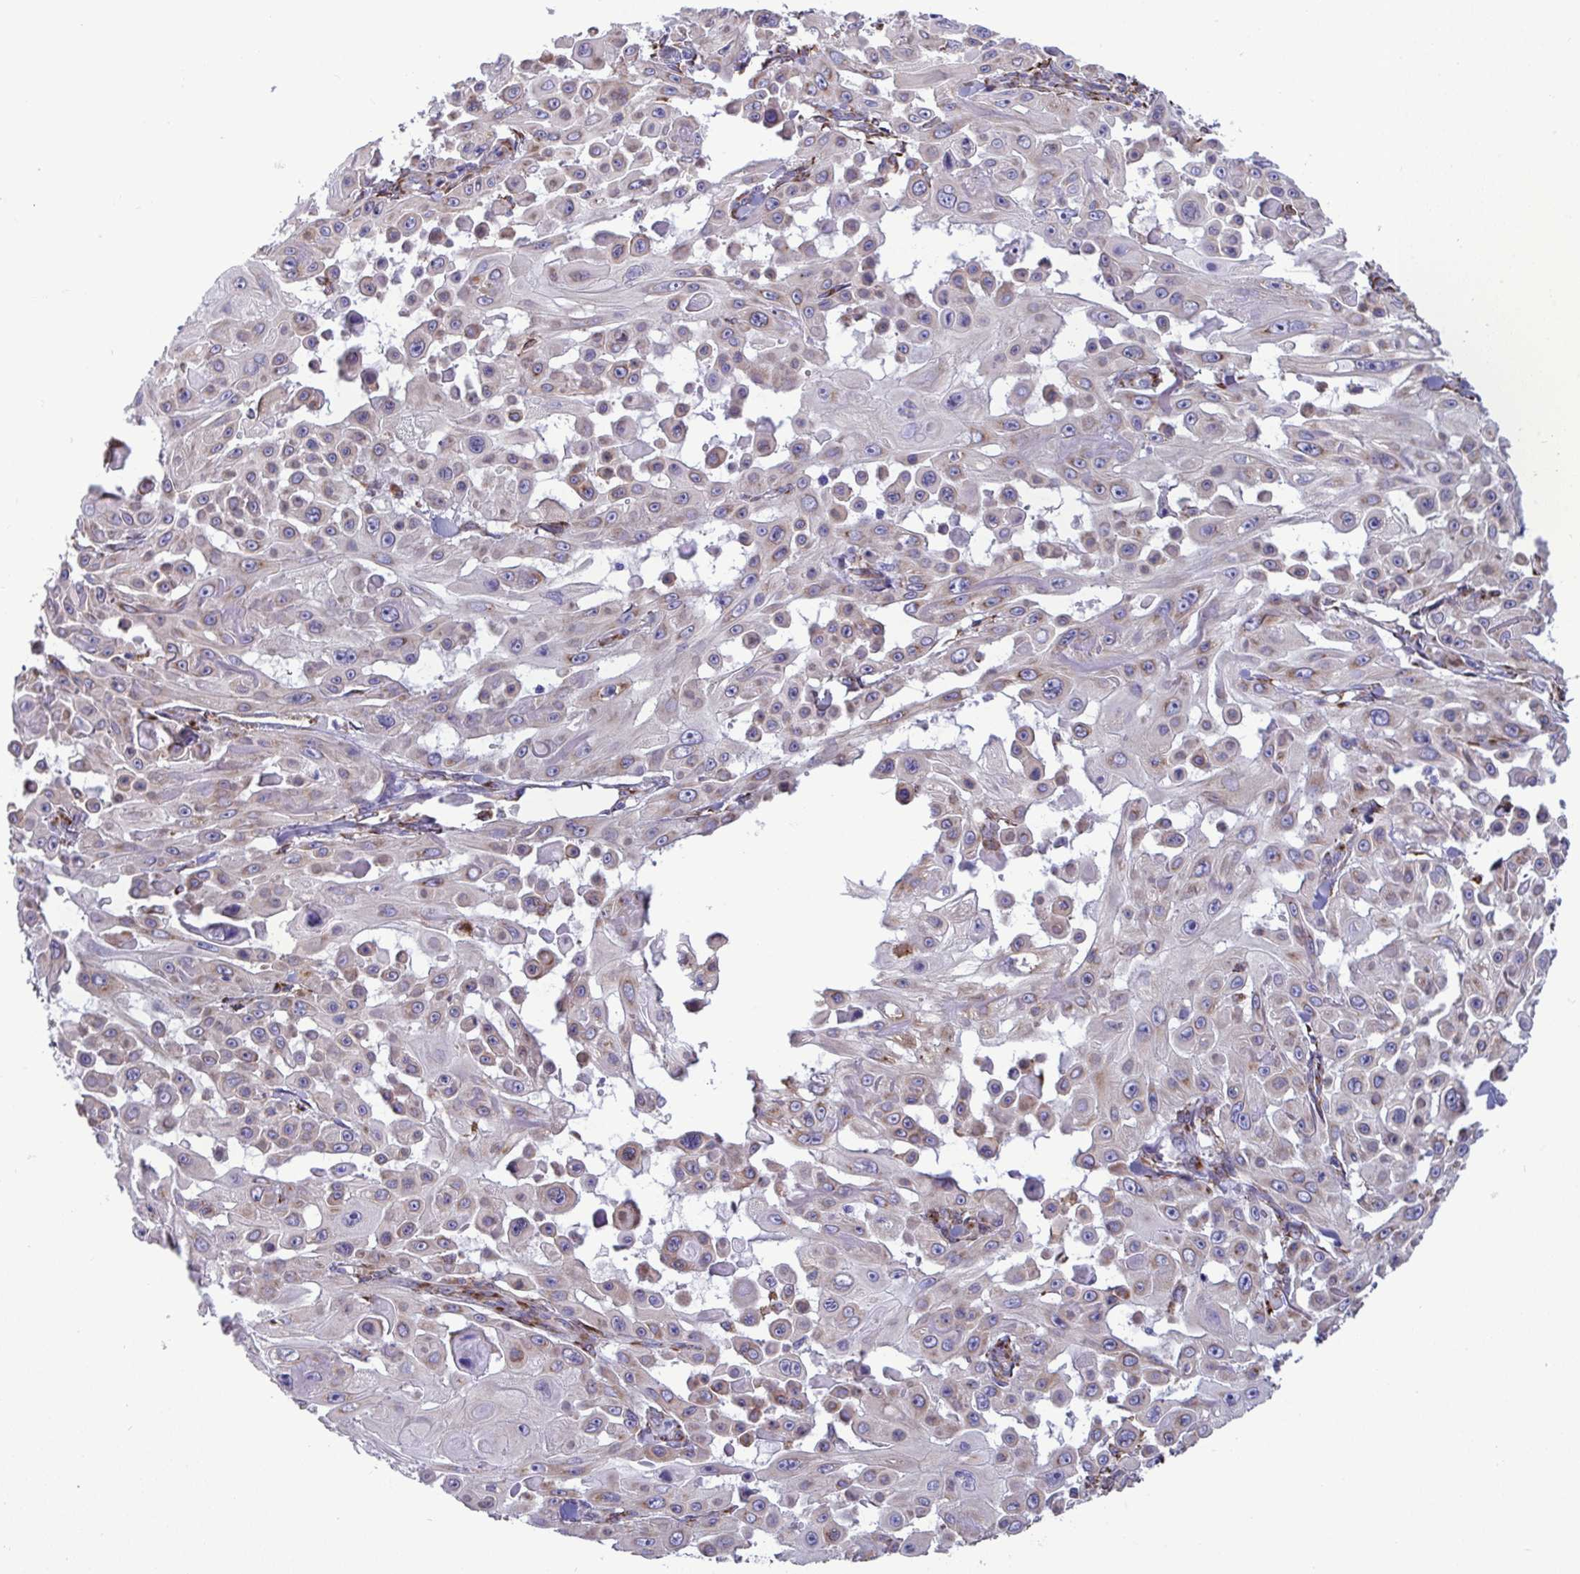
{"staining": {"intensity": "weak", "quantity": "<25%", "location": "cytoplasmic/membranous"}, "tissue": "skin cancer", "cell_type": "Tumor cells", "image_type": "cancer", "snomed": [{"axis": "morphology", "description": "Squamous cell carcinoma, NOS"}, {"axis": "topography", "description": "Skin"}], "caption": "This is a image of IHC staining of skin squamous cell carcinoma, which shows no positivity in tumor cells. (DAB (3,3'-diaminobenzidine) IHC, high magnification).", "gene": "ASPH", "patient": {"sex": "male", "age": 91}}